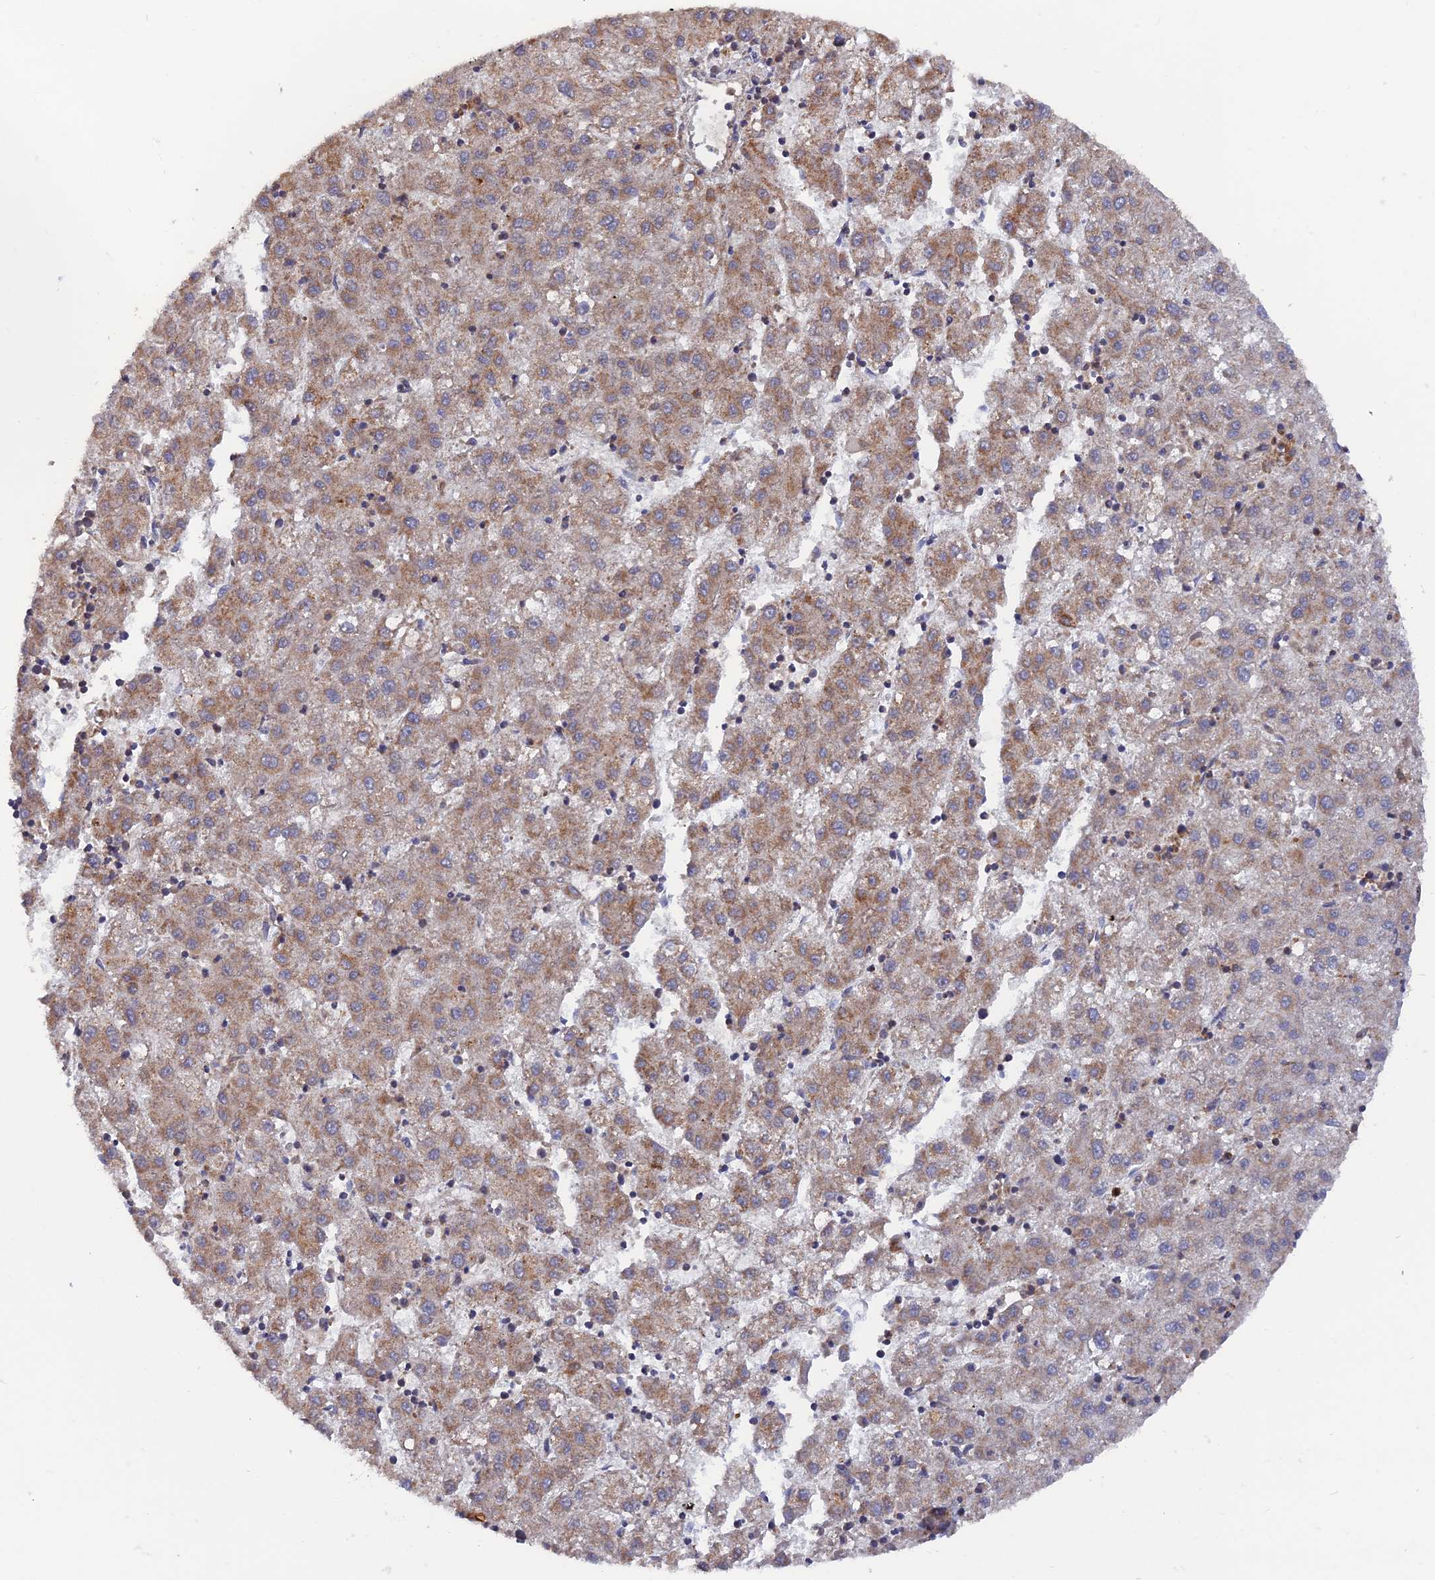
{"staining": {"intensity": "weak", "quantity": "25%-75%", "location": "cytoplasmic/membranous"}, "tissue": "liver cancer", "cell_type": "Tumor cells", "image_type": "cancer", "snomed": [{"axis": "morphology", "description": "Carcinoma, Hepatocellular, NOS"}, {"axis": "topography", "description": "Liver"}], "caption": "Immunohistochemical staining of human liver cancer (hepatocellular carcinoma) demonstrates weak cytoplasmic/membranous protein expression in about 25%-75% of tumor cells. Using DAB (3,3'-diaminobenzidine) (brown) and hematoxylin (blue) stains, captured at high magnification using brightfield microscopy.", "gene": "CPNE7", "patient": {"sex": "male", "age": 72}}